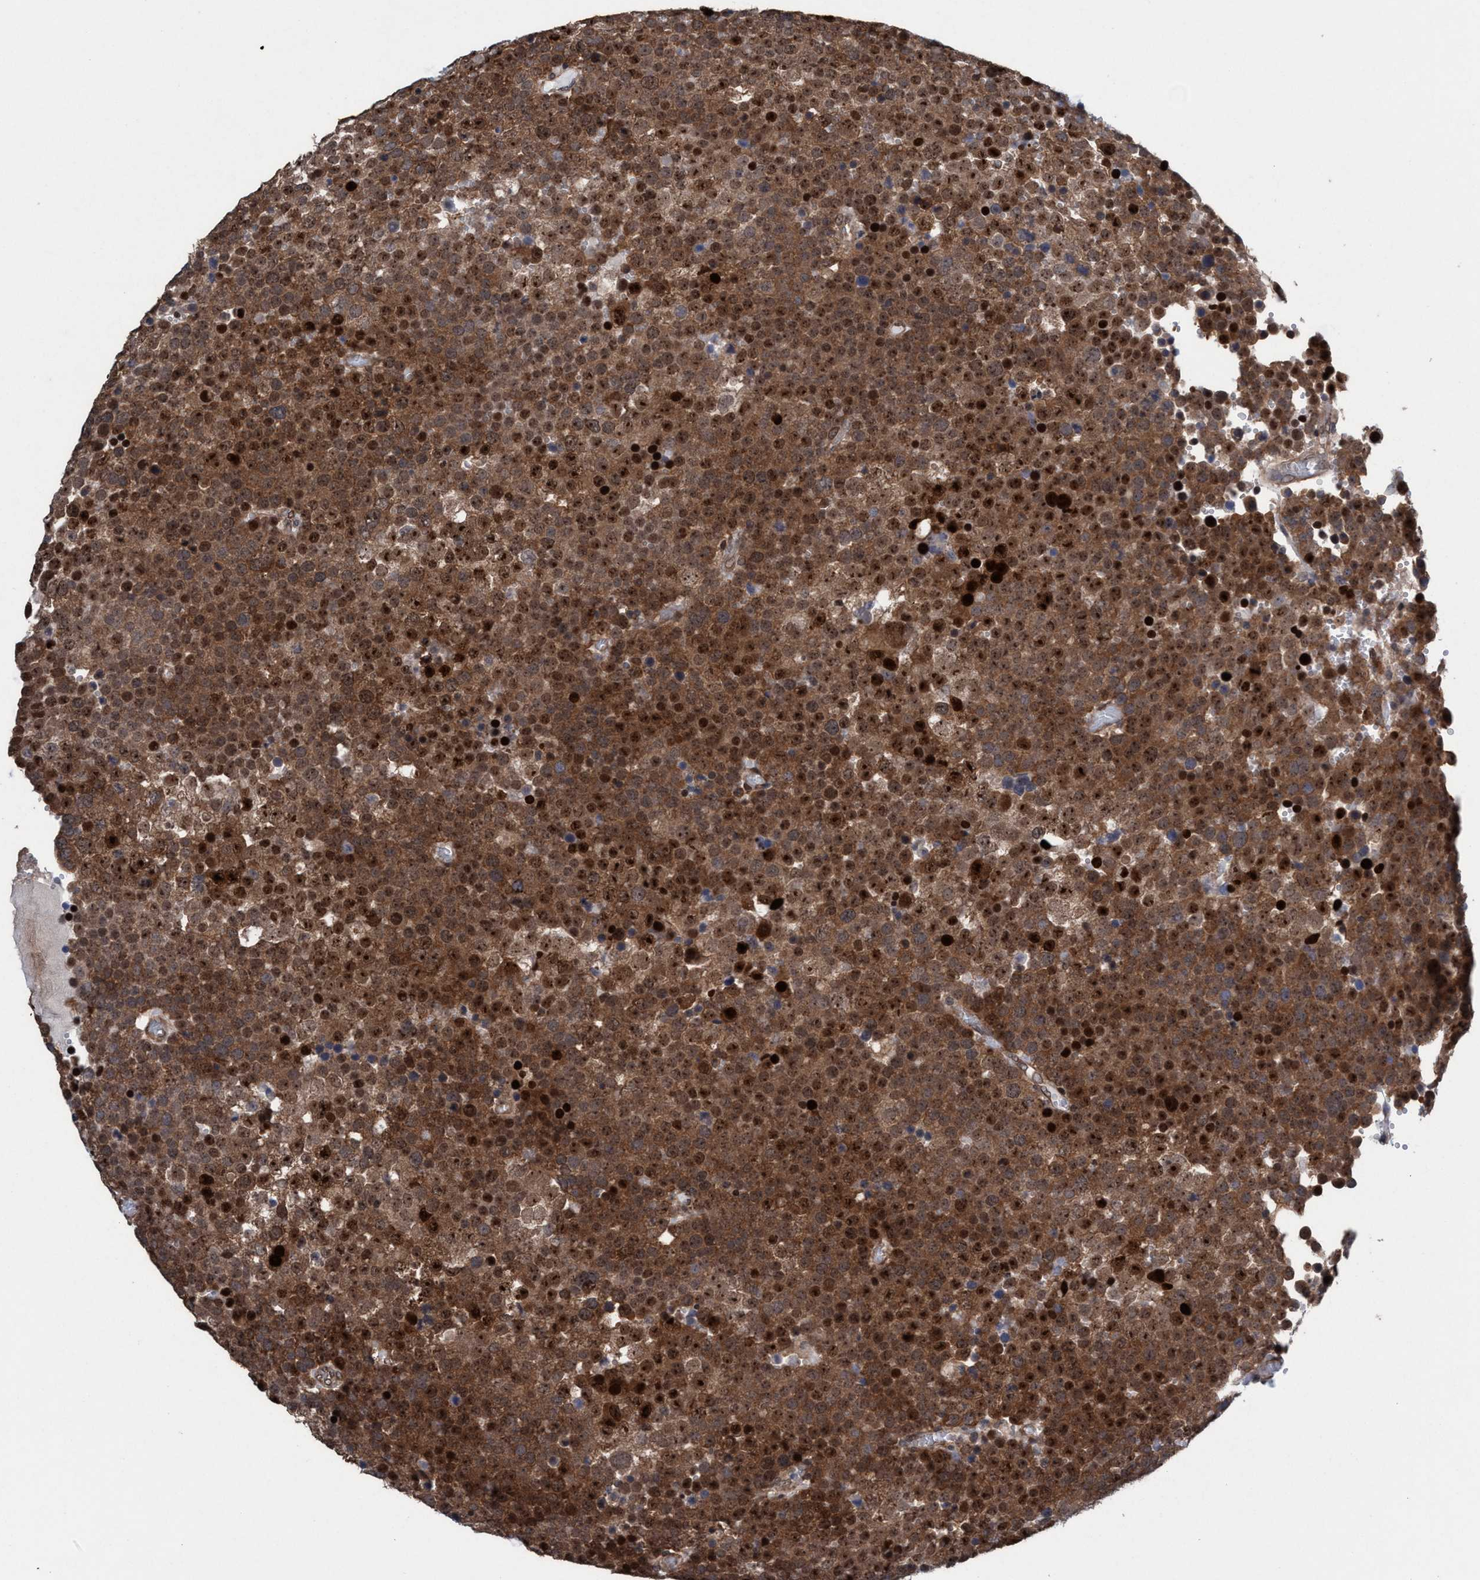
{"staining": {"intensity": "strong", "quantity": ">75%", "location": "cytoplasmic/membranous,nuclear"}, "tissue": "testis cancer", "cell_type": "Tumor cells", "image_type": "cancer", "snomed": [{"axis": "morphology", "description": "Seminoma, NOS"}, {"axis": "topography", "description": "Testis"}], "caption": "IHC image of testis seminoma stained for a protein (brown), which displays high levels of strong cytoplasmic/membranous and nuclear positivity in approximately >75% of tumor cells.", "gene": "METAP2", "patient": {"sex": "male", "age": 71}}